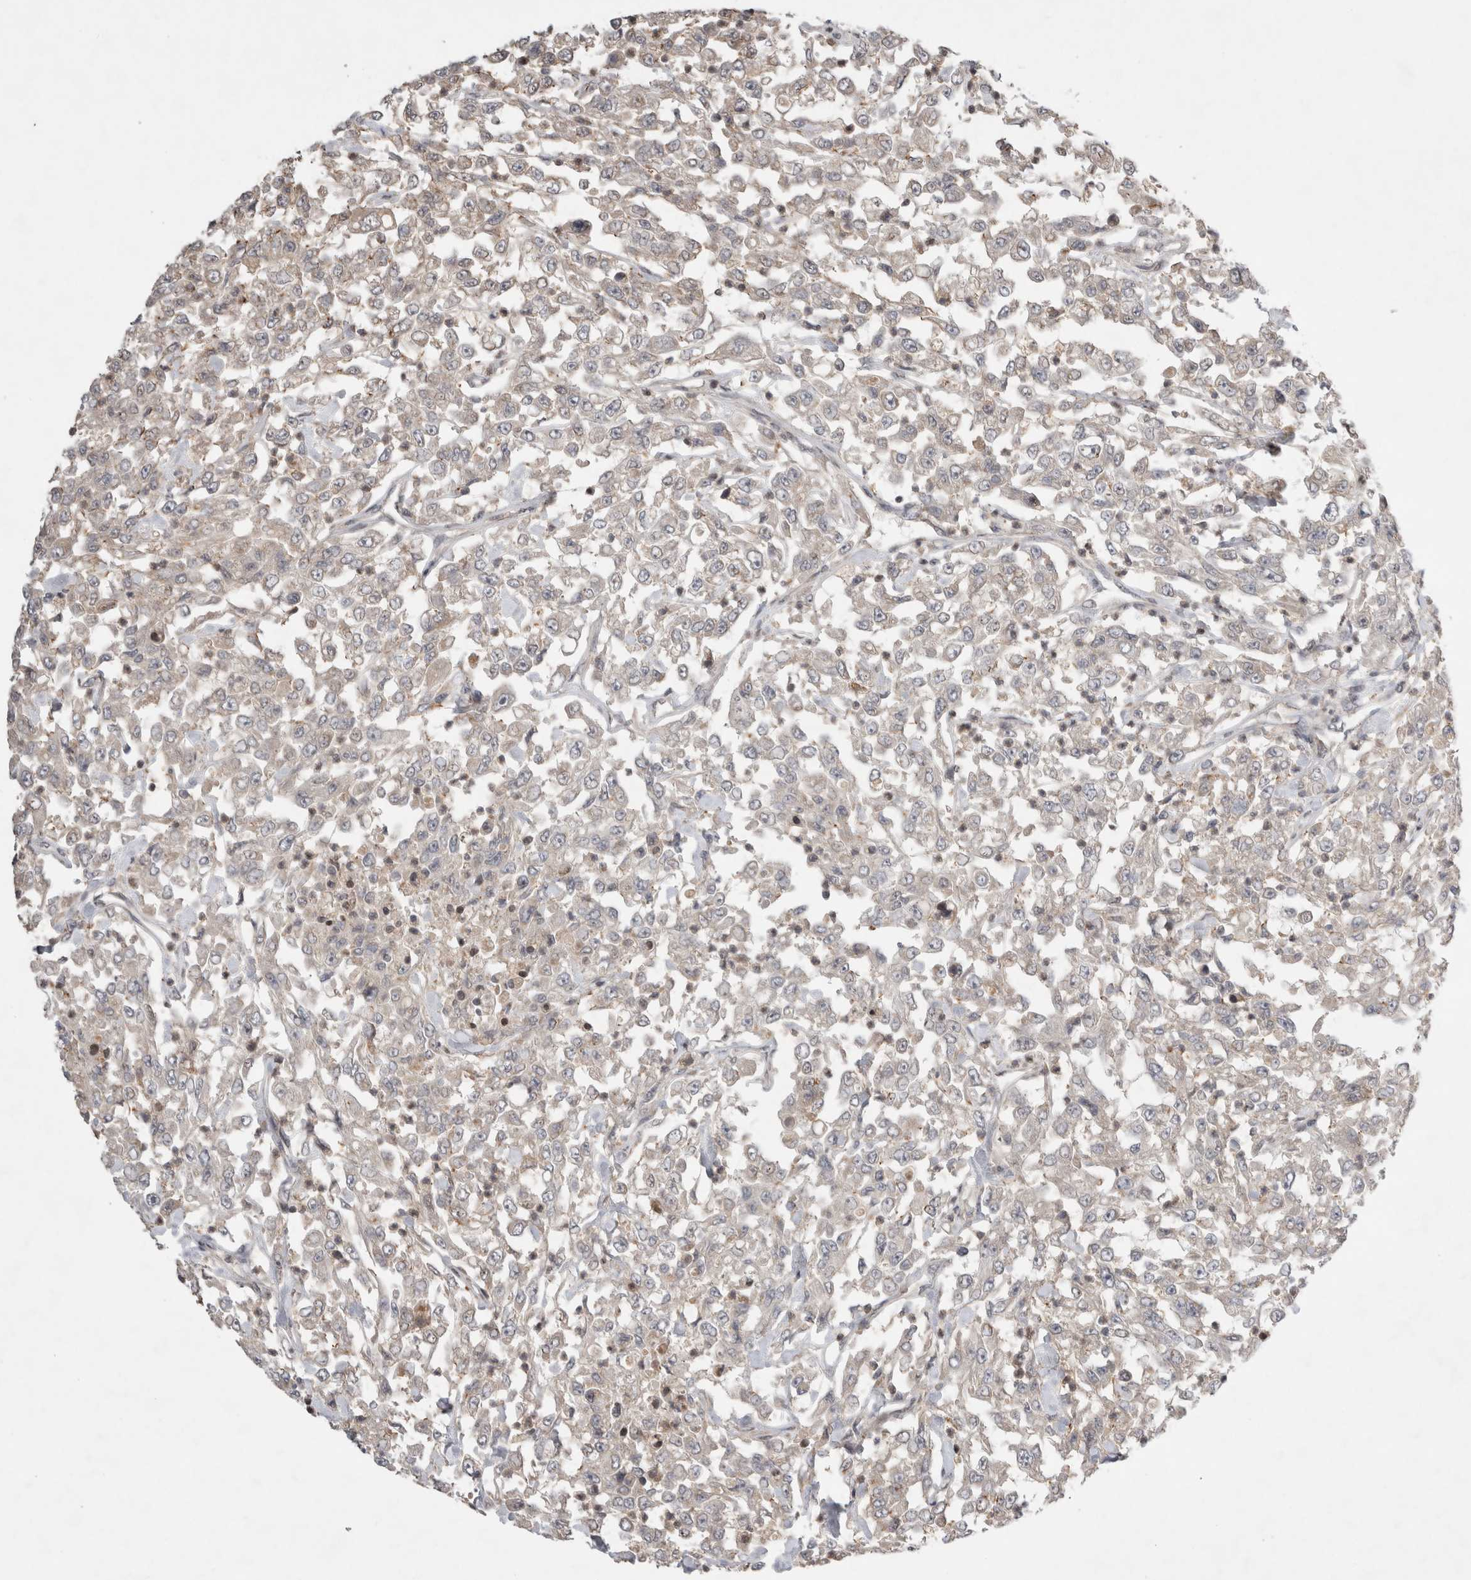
{"staining": {"intensity": "weak", "quantity": "<25%", "location": "cytoplasmic/membranous"}, "tissue": "urothelial cancer", "cell_type": "Tumor cells", "image_type": "cancer", "snomed": [{"axis": "morphology", "description": "Urothelial carcinoma, High grade"}, {"axis": "topography", "description": "Urinary bladder"}], "caption": "This is a micrograph of immunohistochemistry (IHC) staining of urothelial cancer, which shows no staining in tumor cells.", "gene": "EIF2AK1", "patient": {"sex": "male", "age": 46}}